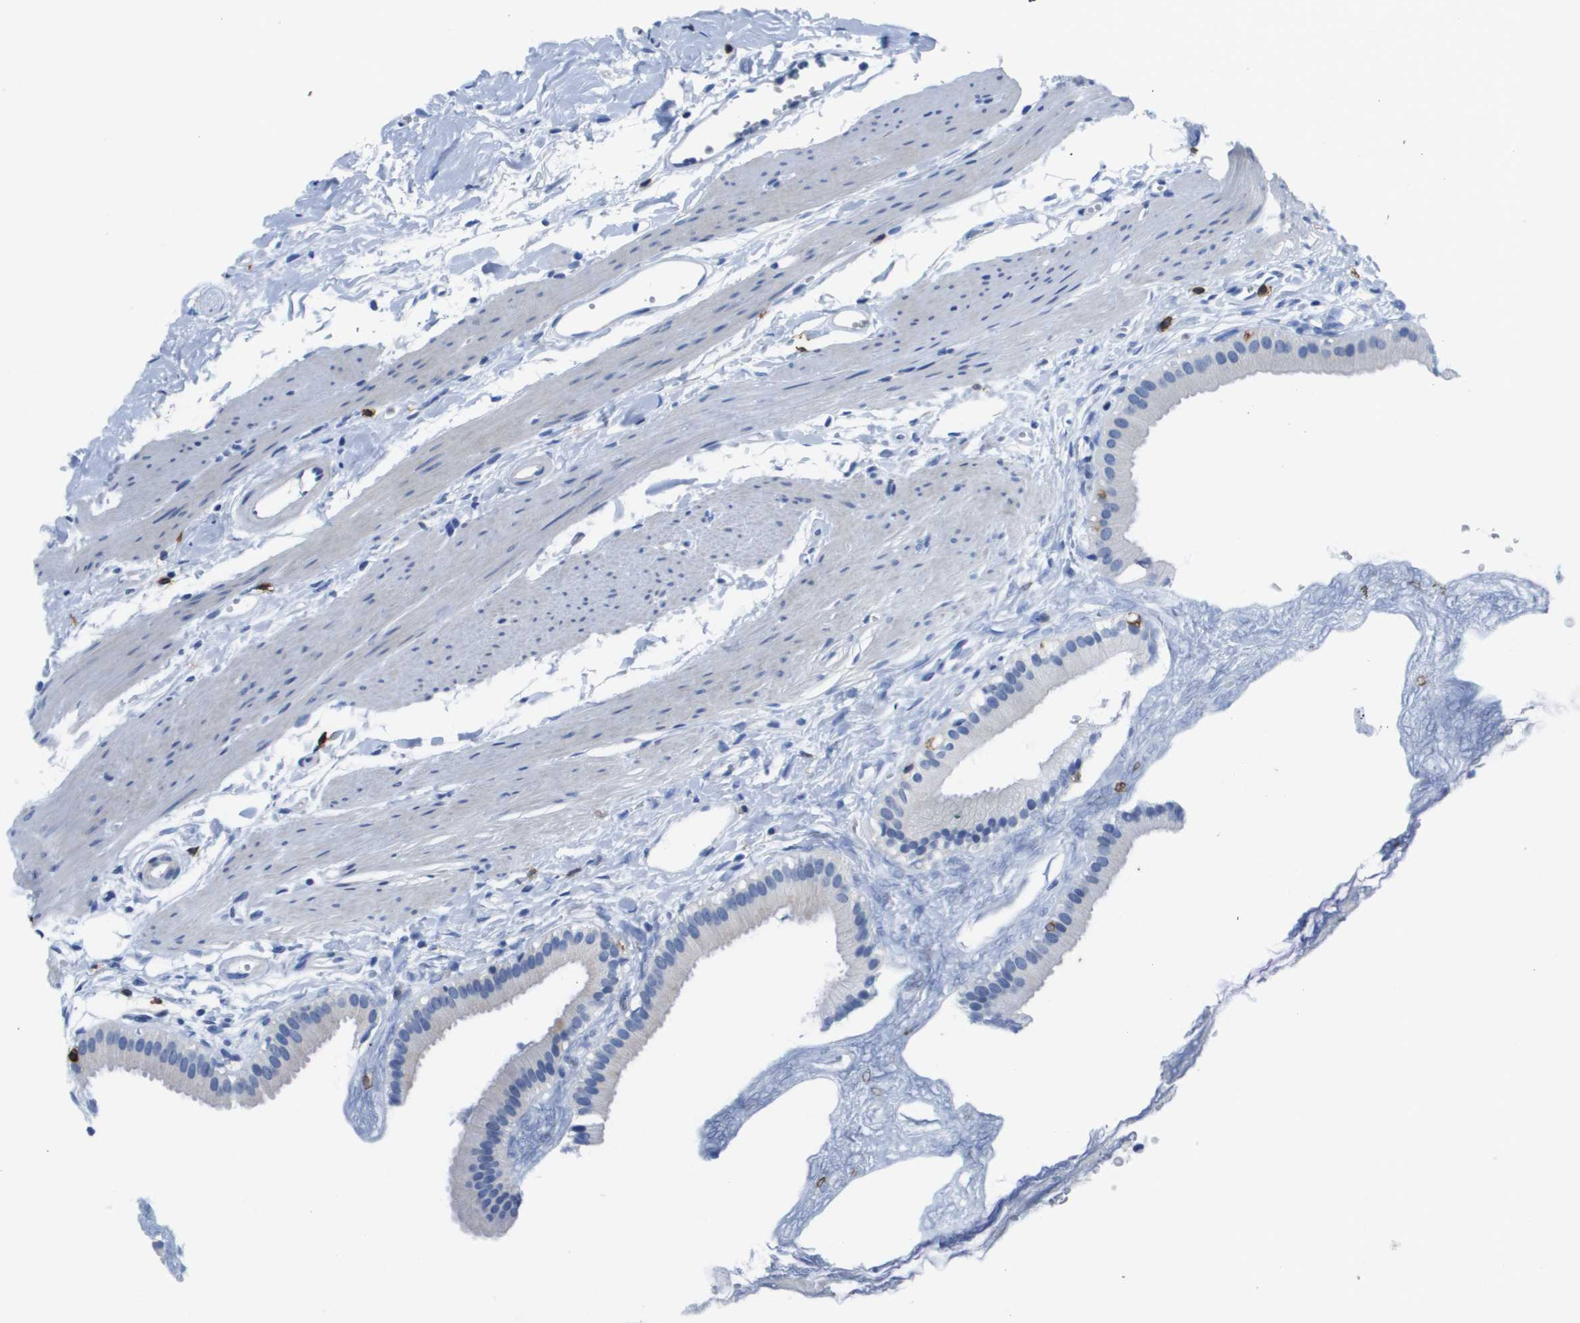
{"staining": {"intensity": "negative", "quantity": "none", "location": "none"}, "tissue": "gallbladder", "cell_type": "Glandular cells", "image_type": "normal", "snomed": [{"axis": "morphology", "description": "Normal tissue, NOS"}, {"axis": "topography", "description": "Gallbladder"}], "caption": "DAB immunohistochemical staining of benign gallbladder exhibits no significant staining in glandular cells.", "gene": "MS4A1", "patient": {"sex": "female", "age": 64}}